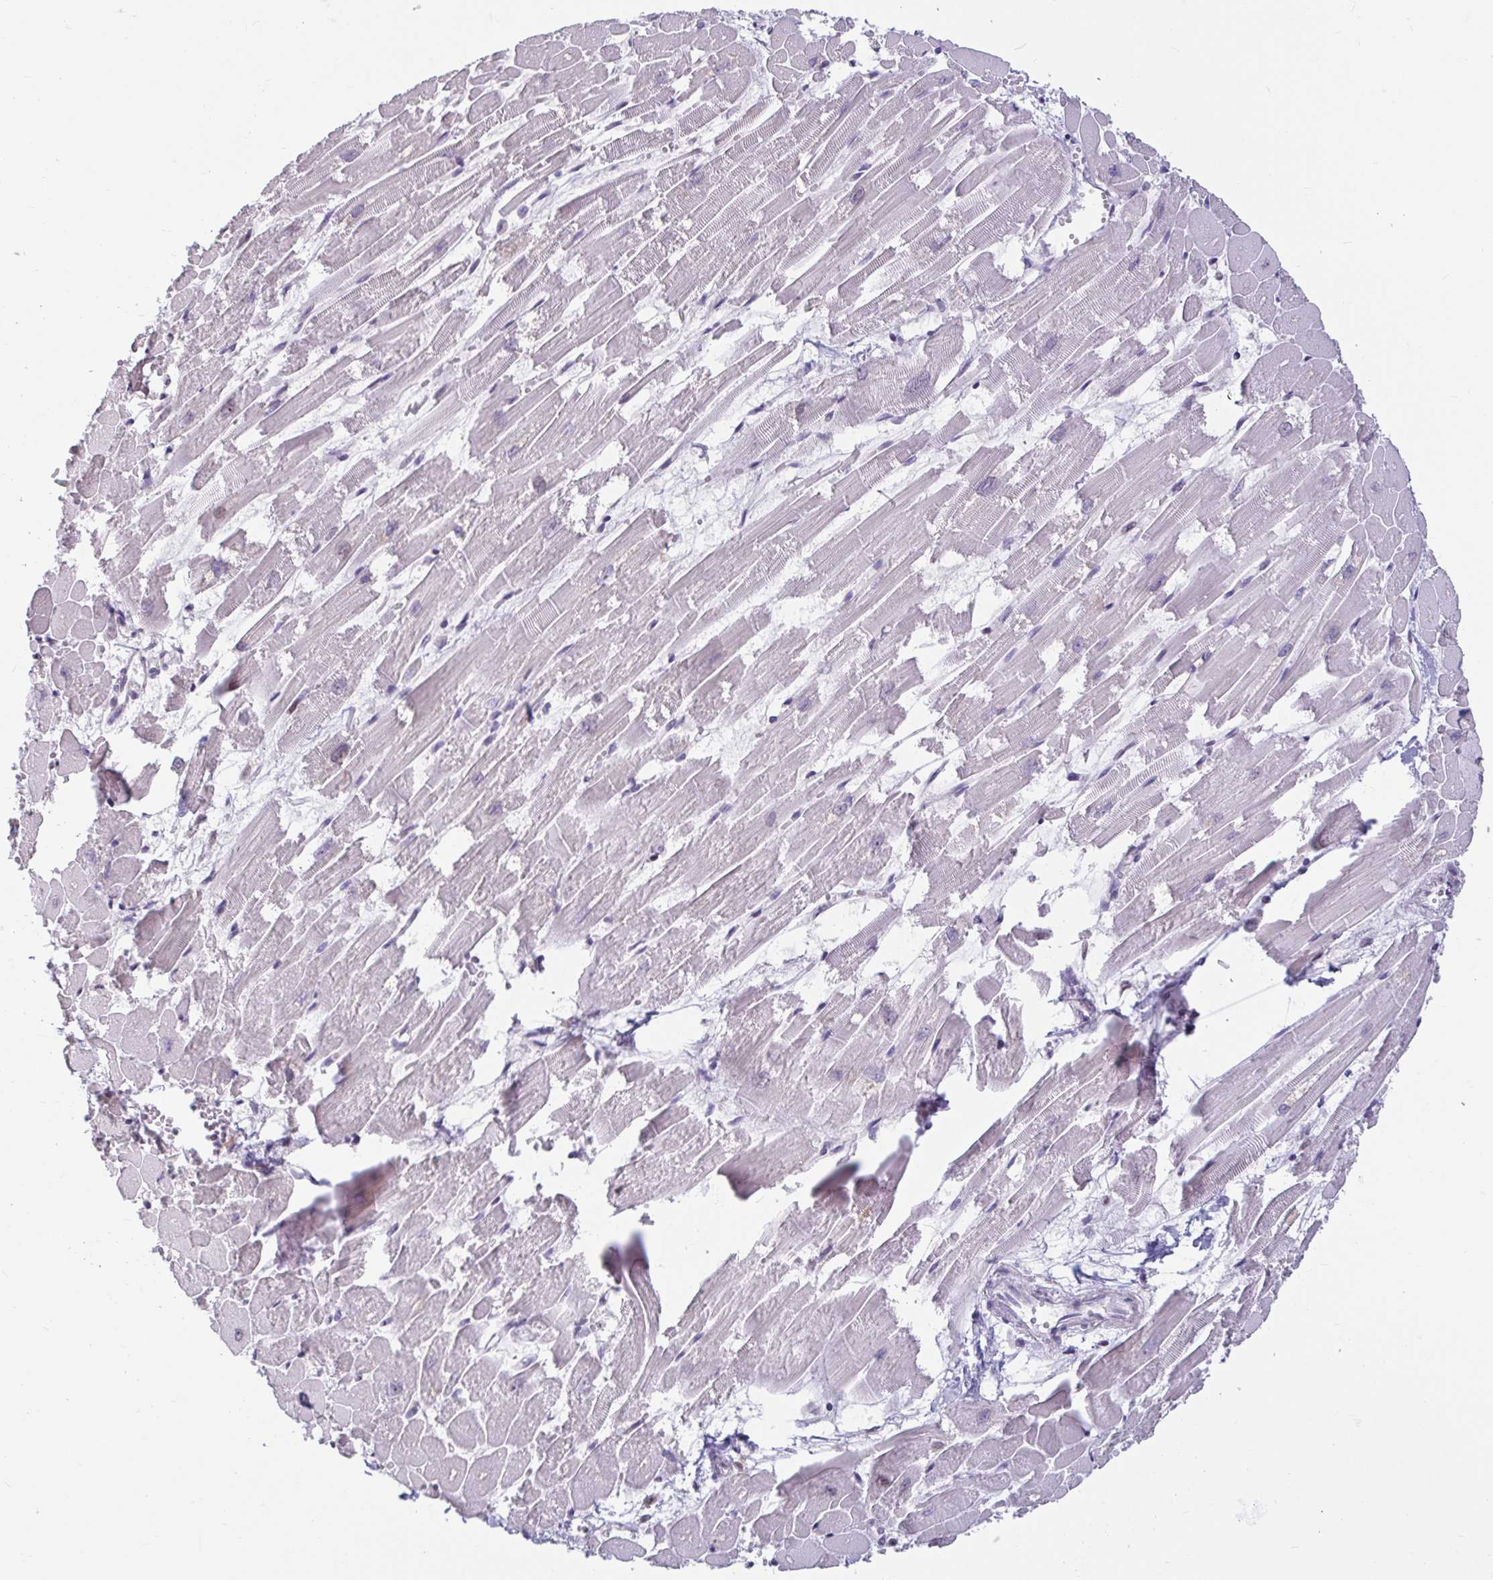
{"staining": {"intensity": "negative", "quantity": "none", "location": "none"}, "tissue": "heart muscle", "cell_type": "Cardiomyocytes", "image_type": "normal", "snomed": [{"axis": "morphology", "description": "Normal tissue, NOS"}, {"axis": "topography", "description": "Heart"}], "caption": "Immunohistochemistry histopathology image of unremarkable heart muscle: heart muscle stained with DAB shows no significant protein staining in cardiomyocytes. (DAB immunohistochemistry (IHC) visualized using brightfield microscopy, high magnification).", "gene": "ANLN", "patient": {"sex": "female", "age": 52}}